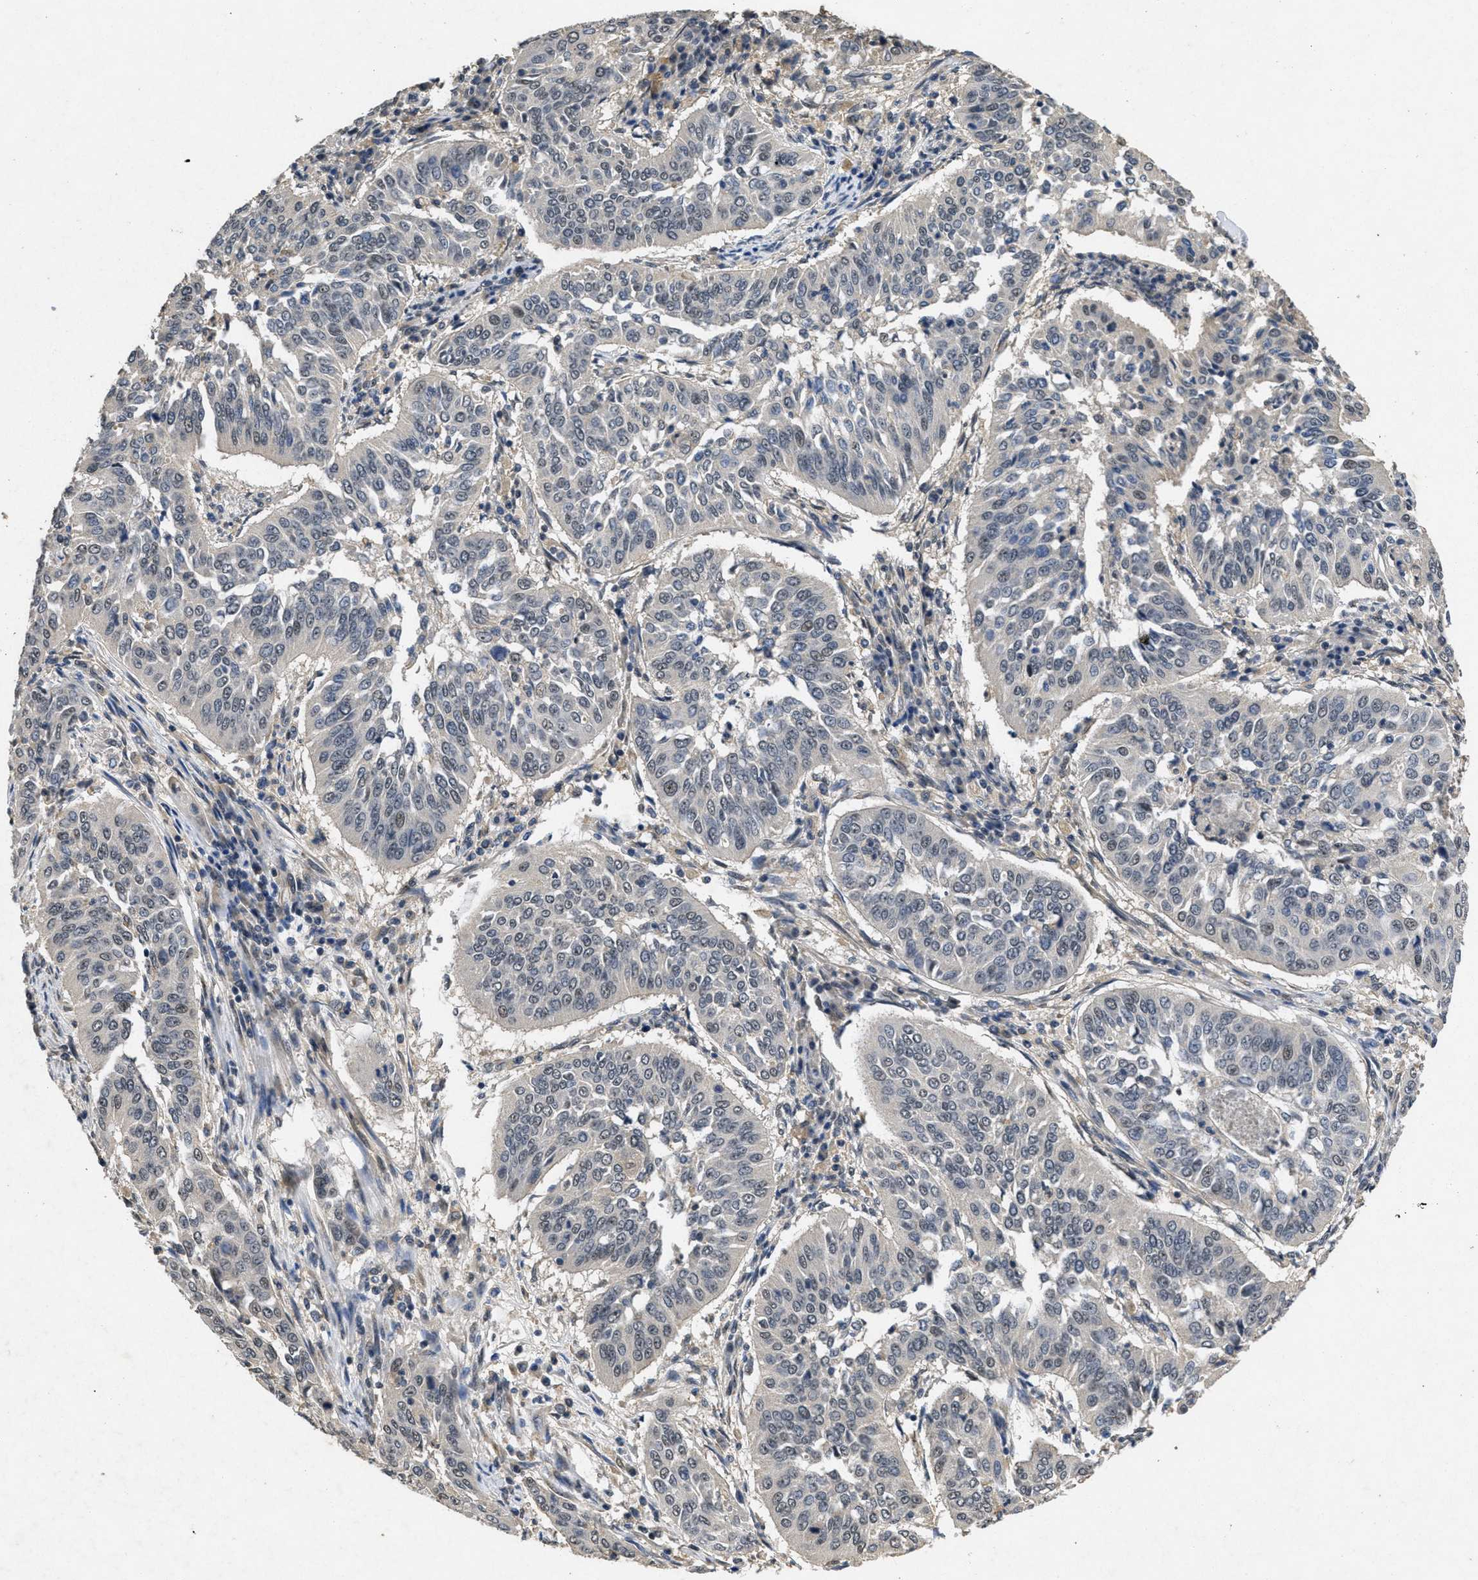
{"staining": {"intensity": "negative", "quantity": "none", "location": "none"}, "tissue": "cervical cancer", "cell_type": "Tumor cells", "image_type": "cancer", "snomed": [{"axis": "morphology", "description": "Normal tissue, NOS"}, {"axis": "morphology", "description": "Squamous cell carcinoma, NOS"}, {"axis": "topography", "description": "Cervix"}], "caption": "Cervical squamous cell carcinoma stained for a protein using immunohistochemistry (IHC) exhibits no staining tumor cells.", "gene": "PAPOLG", "patient": {"sex": "female", "age": 39}}